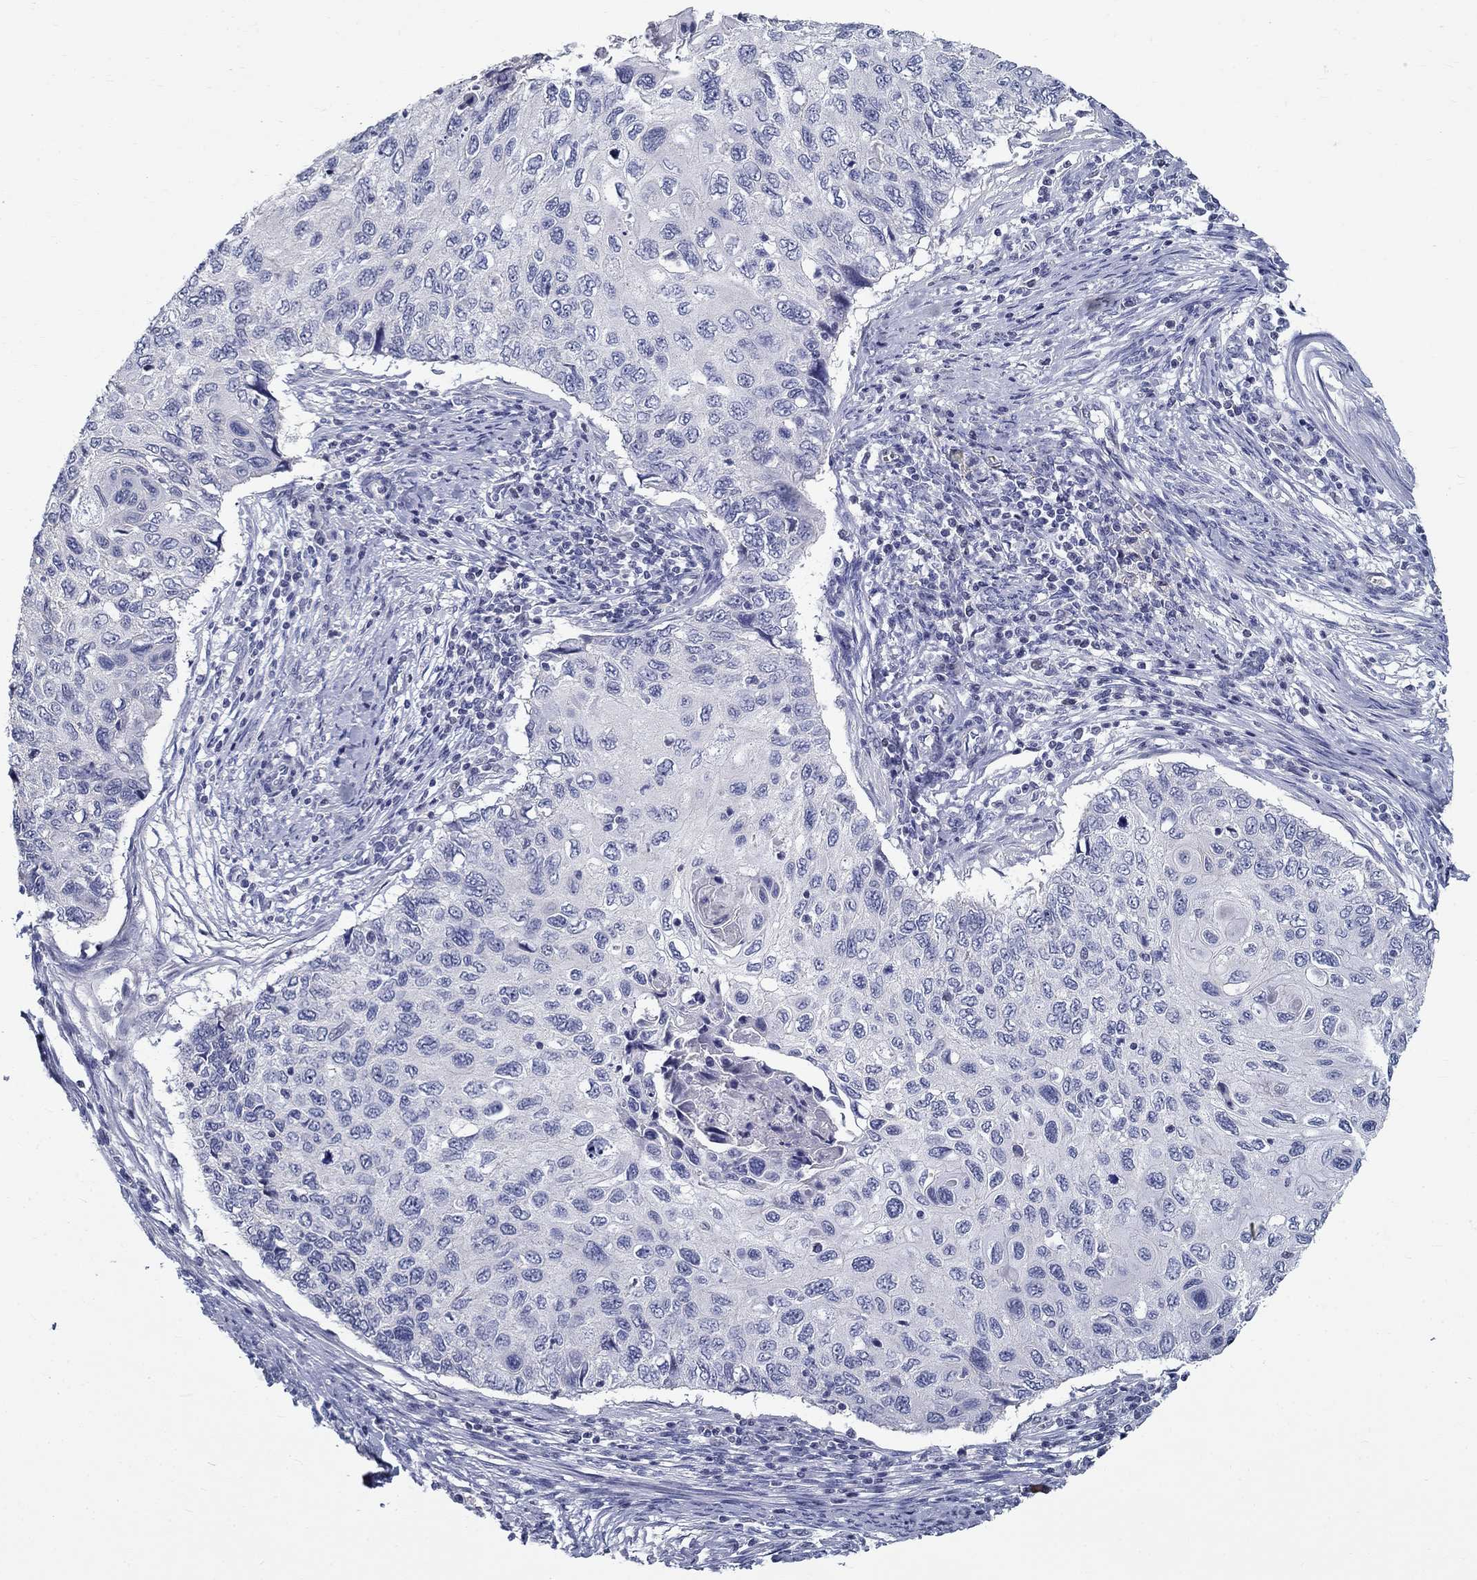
{"staining": {"intensity": "negative", "quantity": "none", "location": "none"}, "tissue": "cervical cancer", "cell_type": "Tumor cells", "image_type": "cancer", "snomed": [{"axis": "morphology", "description": "Squamous cell carcinoma, NOS"}, {"axis": "topography", "description": "Cervix"}], "caption": "There is no significant staining in tumor cells of cervical cancer (squamous cell carcinoma). The staining is performed using DAB (3,3'-diaminobenzidine) brown chromogen with nuclei counter-stained in using hematoxylin.", "gene": "GUCA1A", "patient": {"sex": "female", "age": 70}}